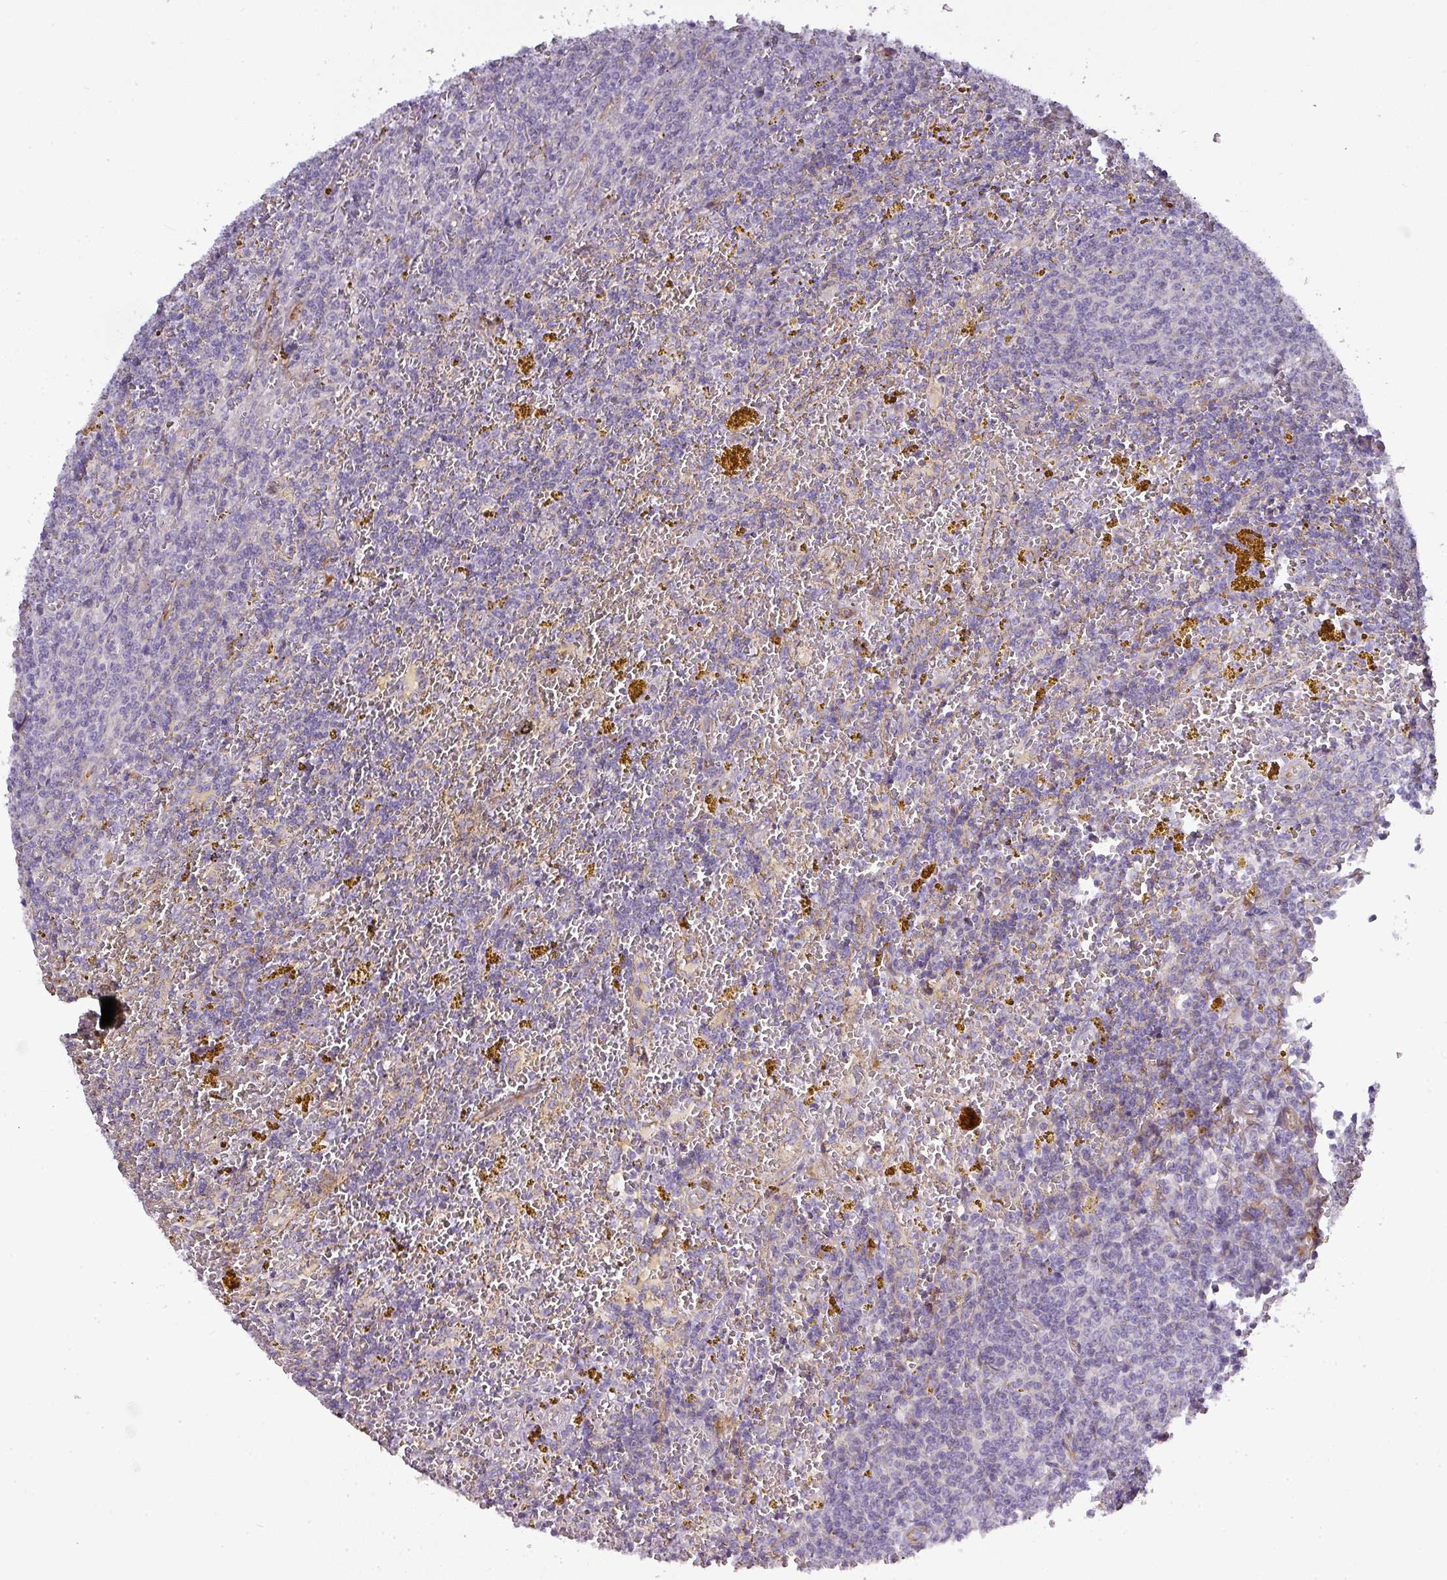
{"staining": {"intensity": "negative", "quantity": "none", "location": "none"}, "tissue": "lymphoma", "cell_type": "Tumor cells", "image_type": "cancer", "snomed": [{"axis": "morphology", "description": "Malignant lymphoma, non-Hodgkin's type, Low grade"}, {"axis": "topography", "description": "Spleen"}, {"axis": "topography", "description": "Lymph node"}], "caption": "Human lymphoma stained for a protein using immunohistochemistry shows no expression in tumor cells.", "gene": "ATP6V1F", "patient": {"sex": "female", "age": 66}}